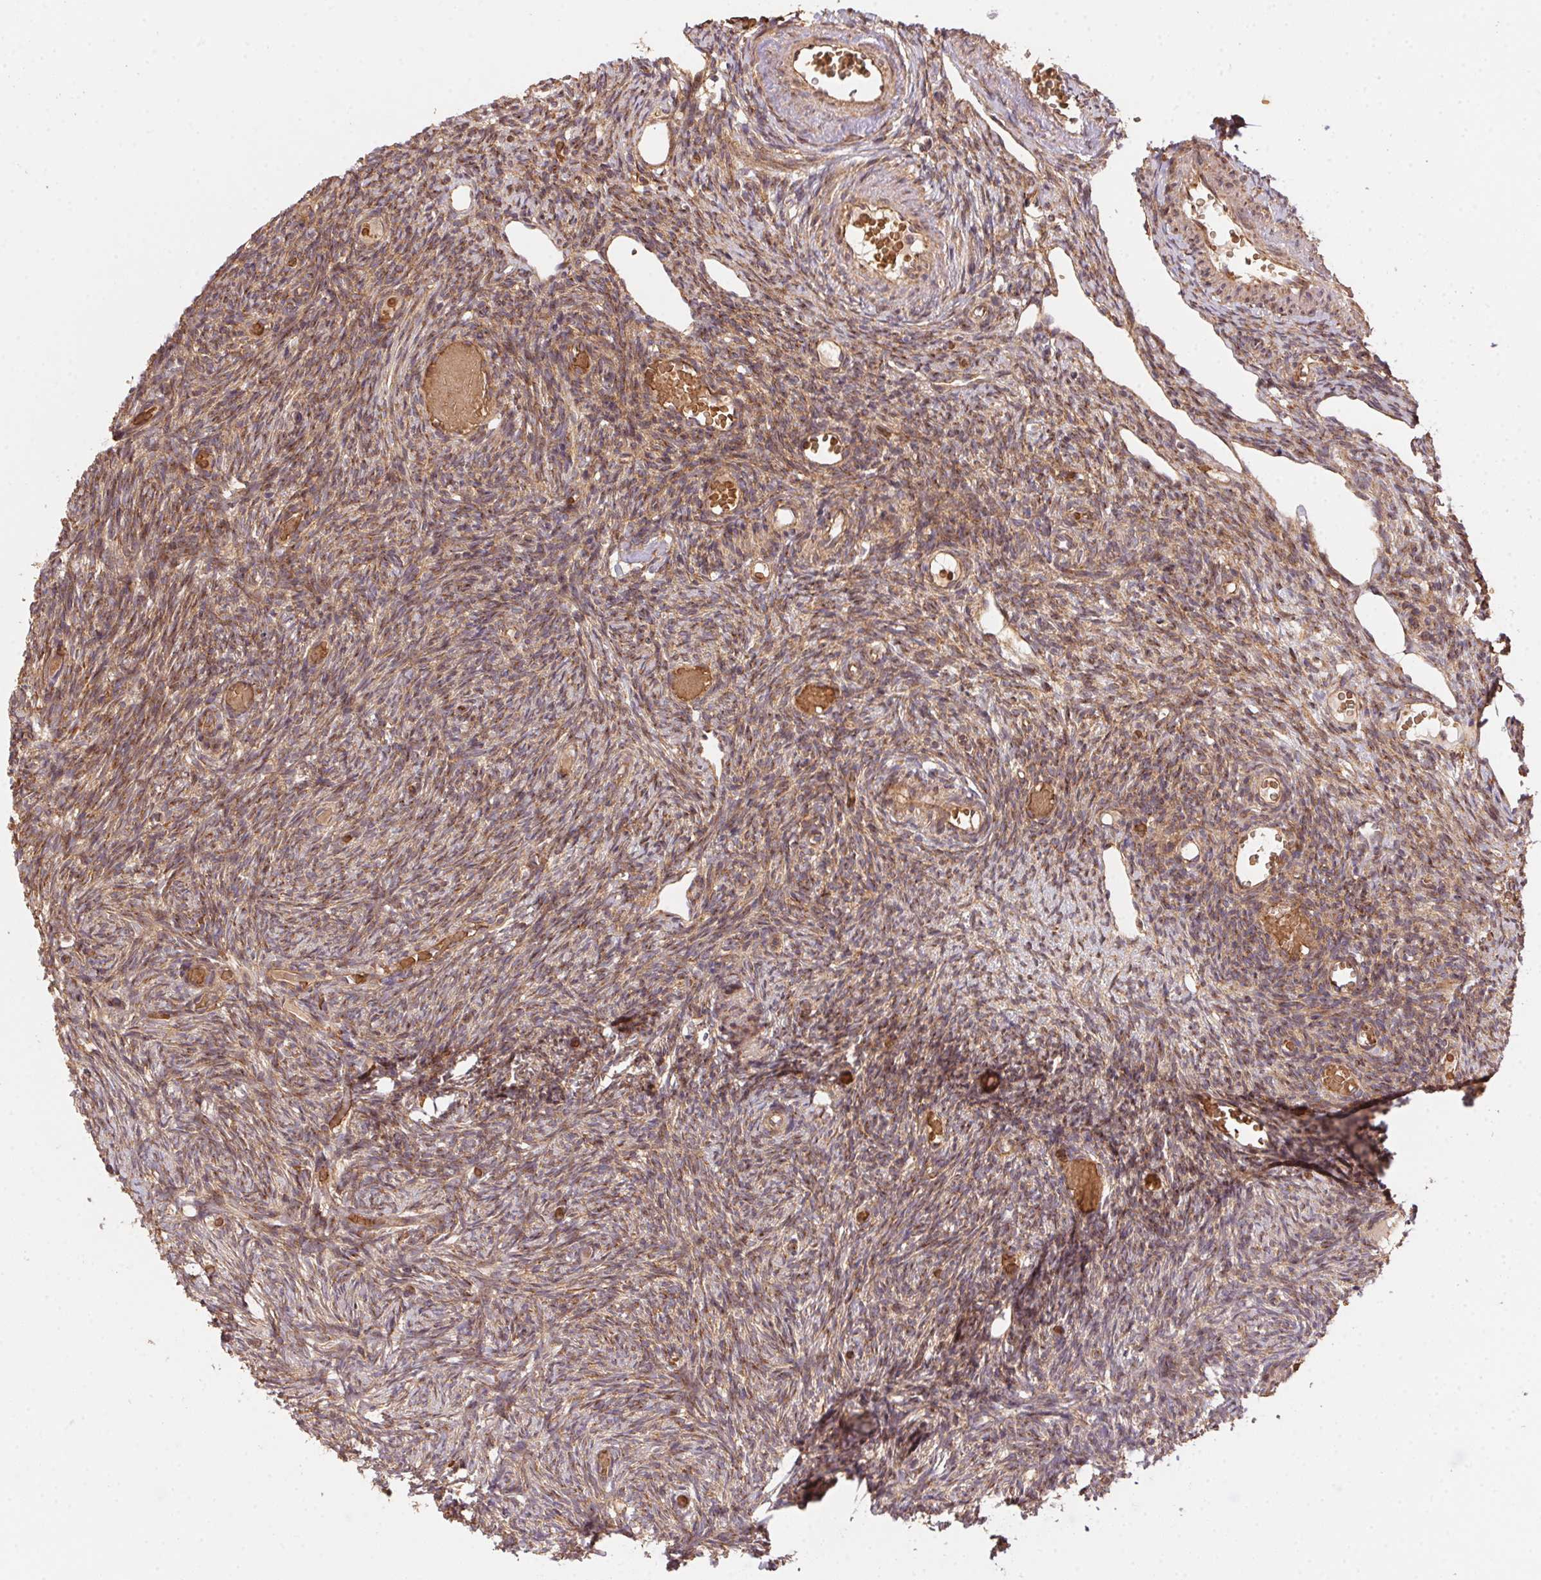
{"staining": {"intensity": "moderate", "quantity": "25%-75%", "location": "cytoplasmic/membranous"}, "tissue": "ovary", "cell_type": "Ovarian stroma cells", "image_type": "normal", "snomed": [{"axis": "morphology", "description": "Normal tissue, NOS"}, {"axis": "topography", "description": "Ovary"}], "caption": "This is a photomicrograph of immunohistochemistry staining of benign ovary, which shows moderate expression in the cytoplasmic/membranous of ovarian stroma cells.", "gene": "USE1", "patient": {"sex": "female", "age": 39}}